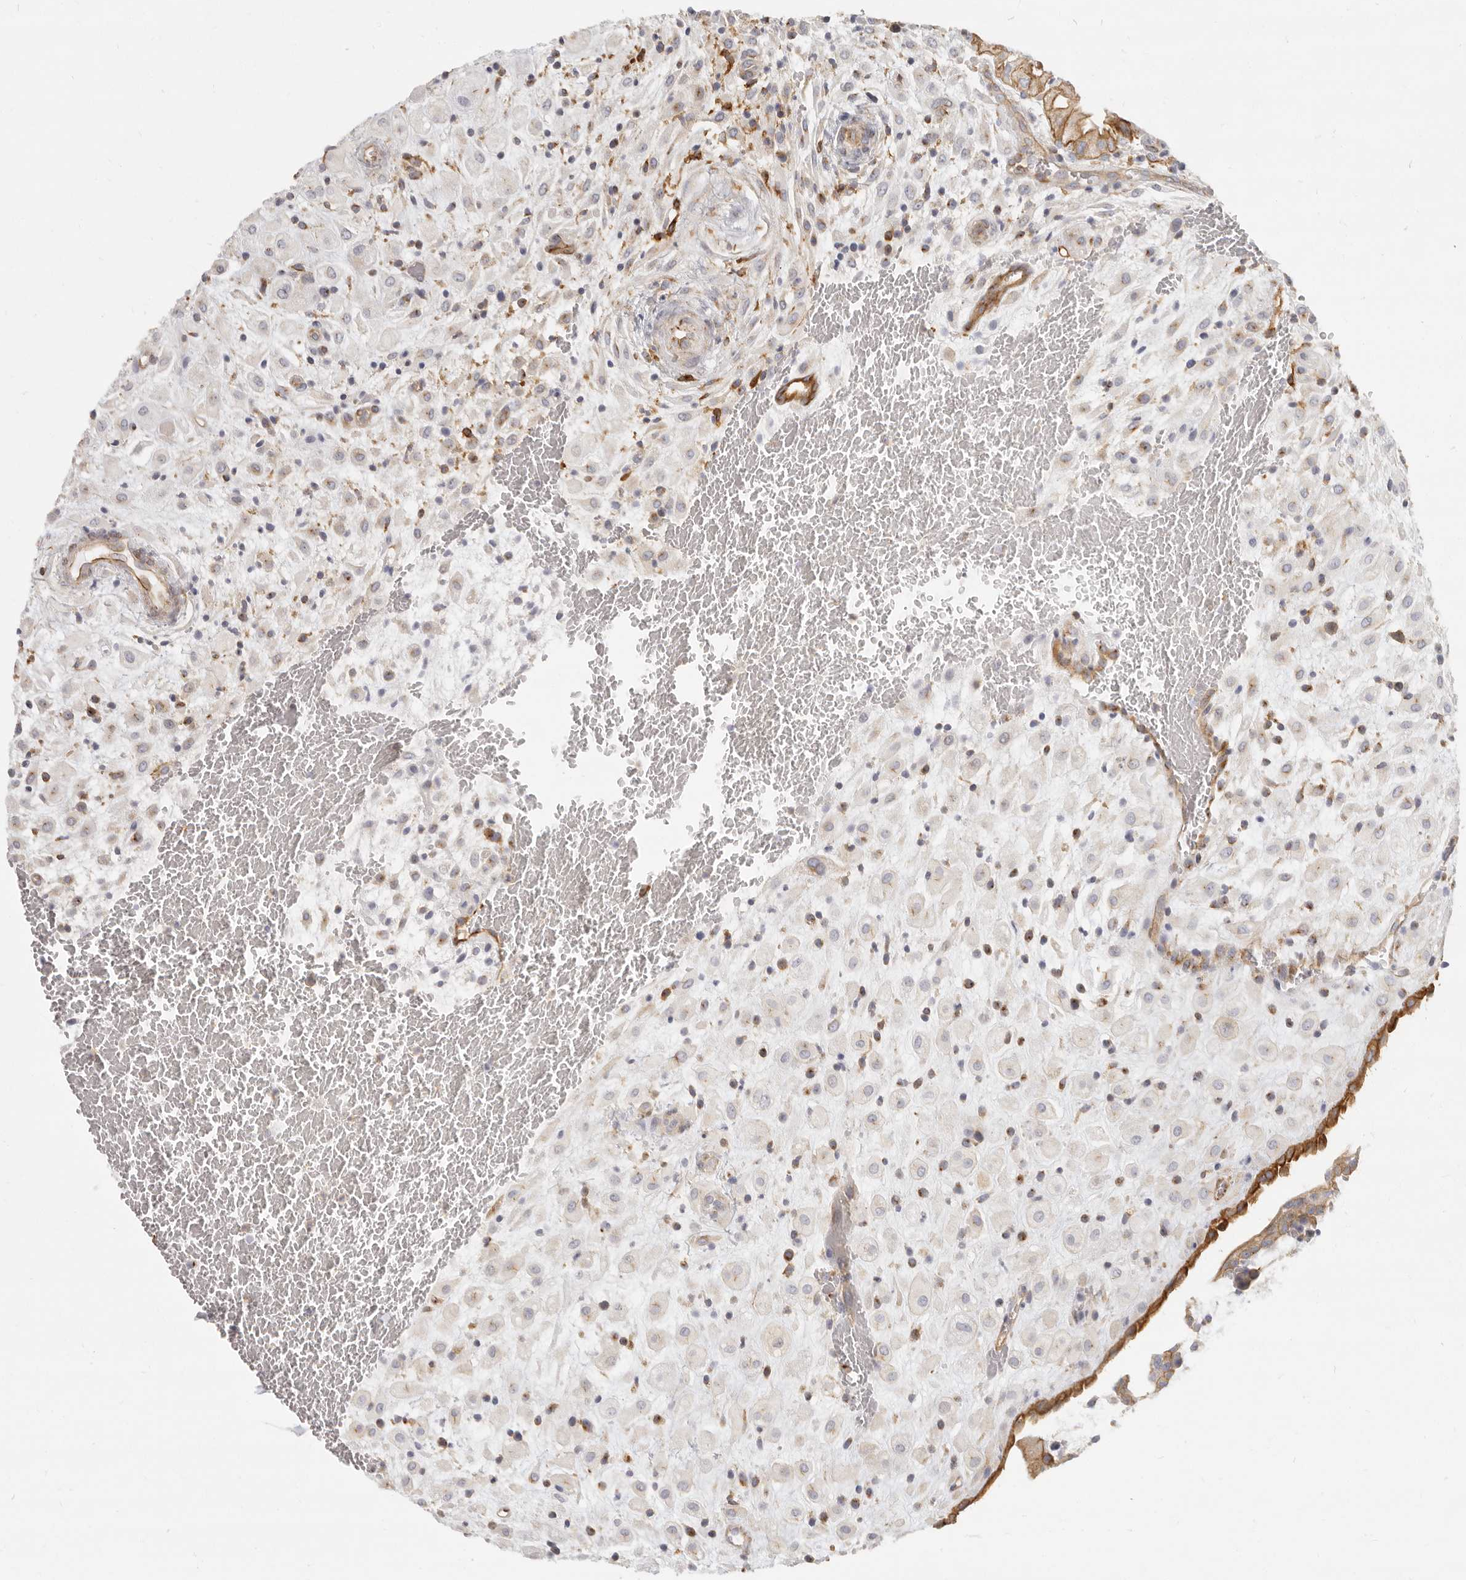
{"staining": {"intensity": "moderate", "quantity": "25%-75%", "location": "cytoplasmic/membranous"}, "tissue": "placenta", "cell_type": "Decidual cells", "image_type": "normal", "snomed": [{"axis": "morphology", "description": "Normal tissue, NOS"}, {"axis": "topography", "description": "Placenta"}], "caption": "Benign placenta demonstrates moderate cytoplasmic/membranous expression in about 25%-75% of decidual cells, visualized by immunohistochemistry.", "gene": "NIBAN1", "patient": {"sex": "female", "age": 35}}